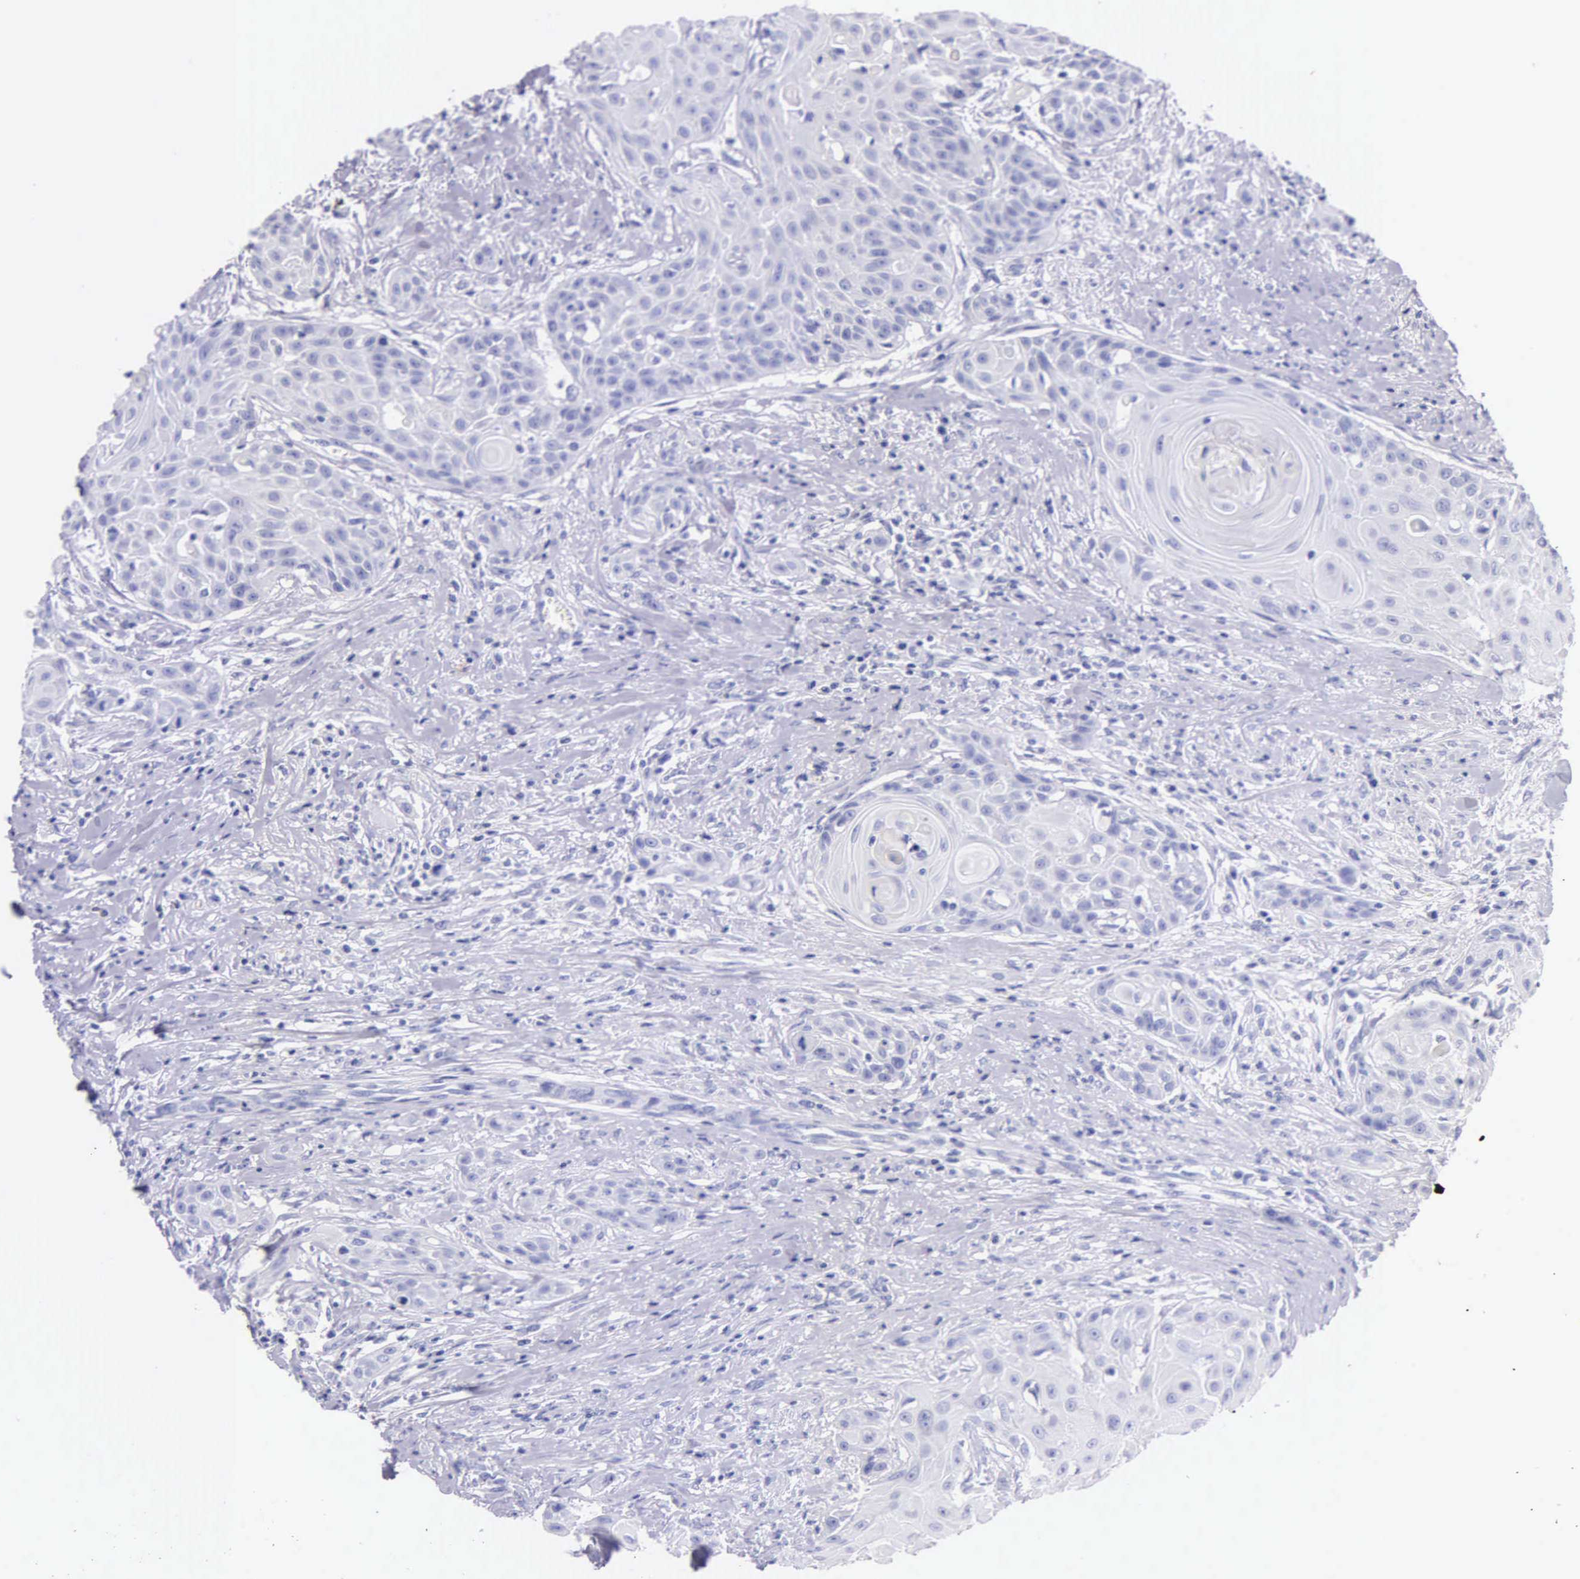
{"staining": {"intensity": "negative", "quantity": "none", "location": "none"}, "tissue": "head and neck cancer", "cell_type": "Tumor cells", "image_type": "cancer", "snomed": [{"axis": "morphology", "description": "Squamous cell carcinoma, NOS"}, {"axis": "morphology", "description": "Squamous cell carcinoma, metastatic, NOS"}, {"axis": "topography", "description": "Lymph node"}, {"axis": "topography", "description": "Salivary gland"}, {"axis": "topography", "description": "Head-Neck"}], "caption": "High power microscopy photomicrograph of an IHC histopathology image of metastatic squamous cell carcinoma (head and neck), revealing no significant staining in tumor cells. Brightfield microscopy of immunohistochemistry stained with DAB (3,3'-diaminobenzidine) (brown) and hematoxylin (blue), captured at high magnification.", "gene": "KLK3", "patient": {"sex": "female", "age": 74}}